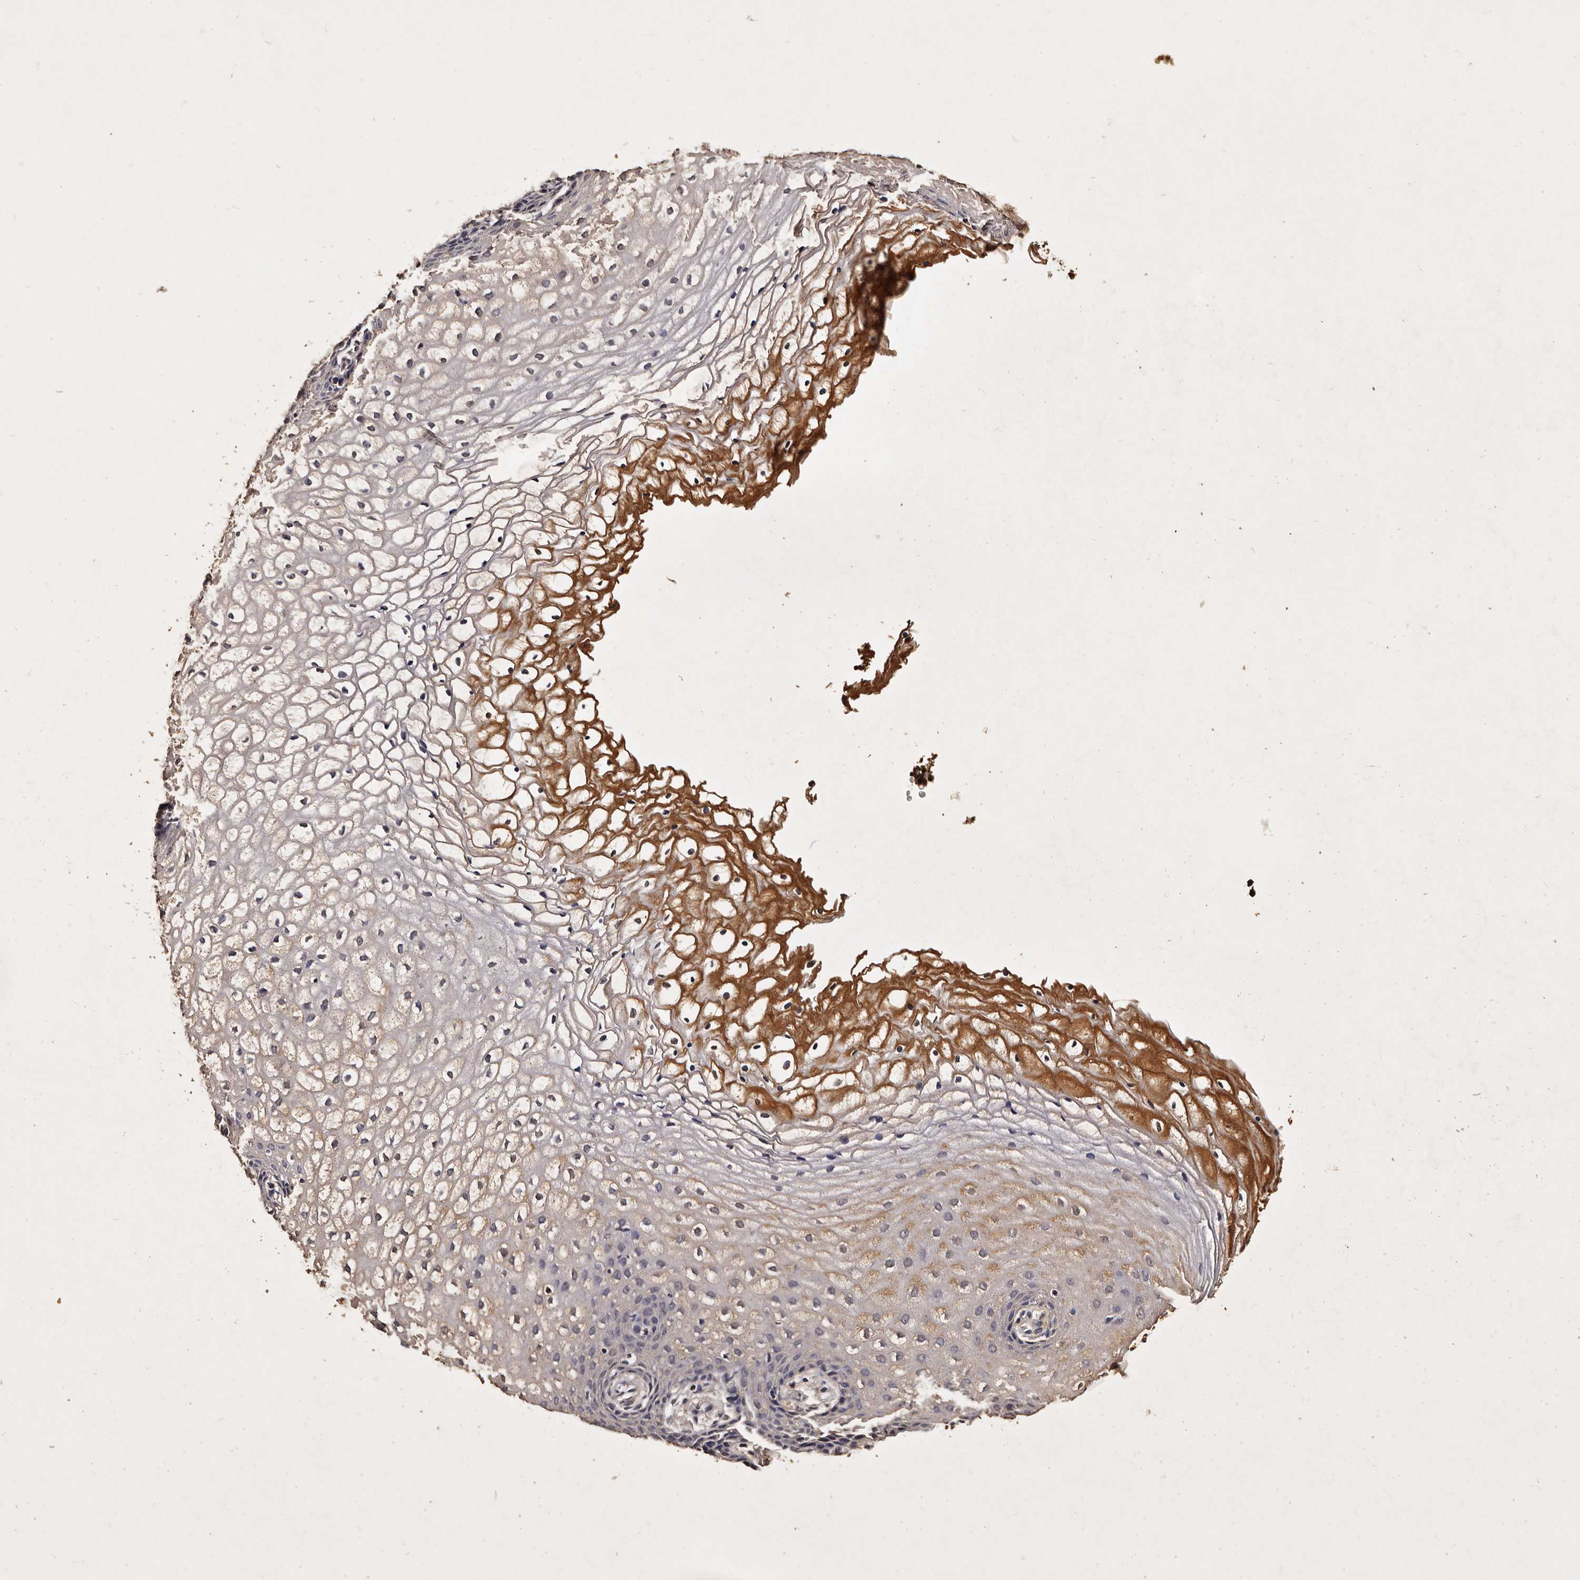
{"staining": {"intensity": "moderate", "quantity": "25%-75%", "location": "cytoplasmic/membranous"}, "tissue": "vagina", "cell_type": "Squamous epithelial cells", "image_type": "normal", "snomed": [{"axis": "morphology", "description": "Normal tissue, NOS"}, {"axis": "topography", "description": "Vagina"}], "caption": "High-power microscopy captured an IHC image of unremarkable vagina, revealing moderate cytoplasmic/membranous staining in about 25%-75% of squamous epithelial cells.", "gene": "PARS2", "patient": {"sex": "female", "age": 60}}